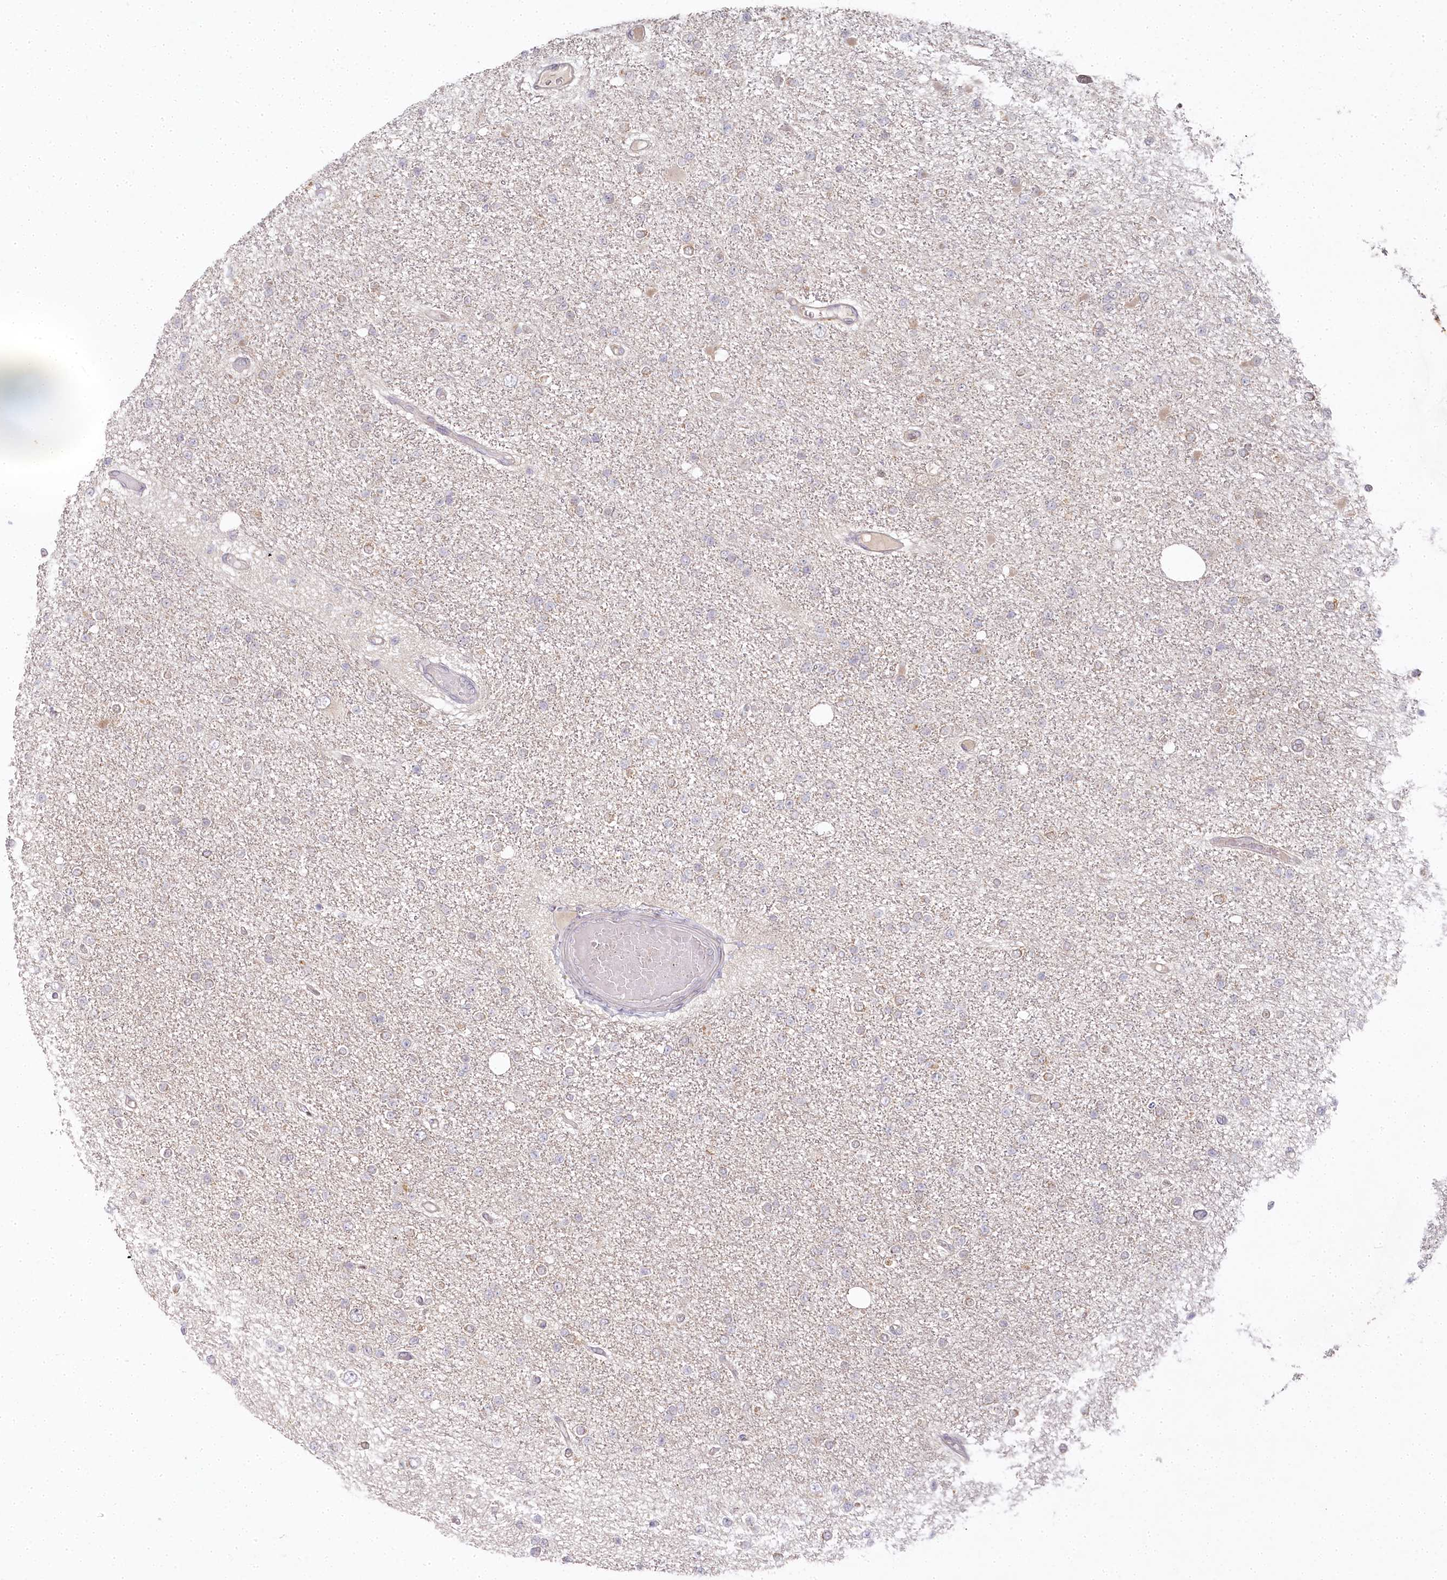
{"staining": {"intensity": "weak", "quantity": "<25%", "location": "cytoplasmic/membranous"}, "tissue": "glioma", "cell_type": "Tumor cells", "image_type": "cancer", "snomed": [{"axis": "morphology", "description": "Glioma, malignant, Low grade"}, {"axis": "topography", "description": "Brain"}], "caption": "High magnification brightfield microscopy of glioma stained with DAB (brown) and counterstained with hematoxylin (blue): tumor cells show no significant staining.", "gene": "AAMDC", "patient": {"sex": "female", "age": 22}}